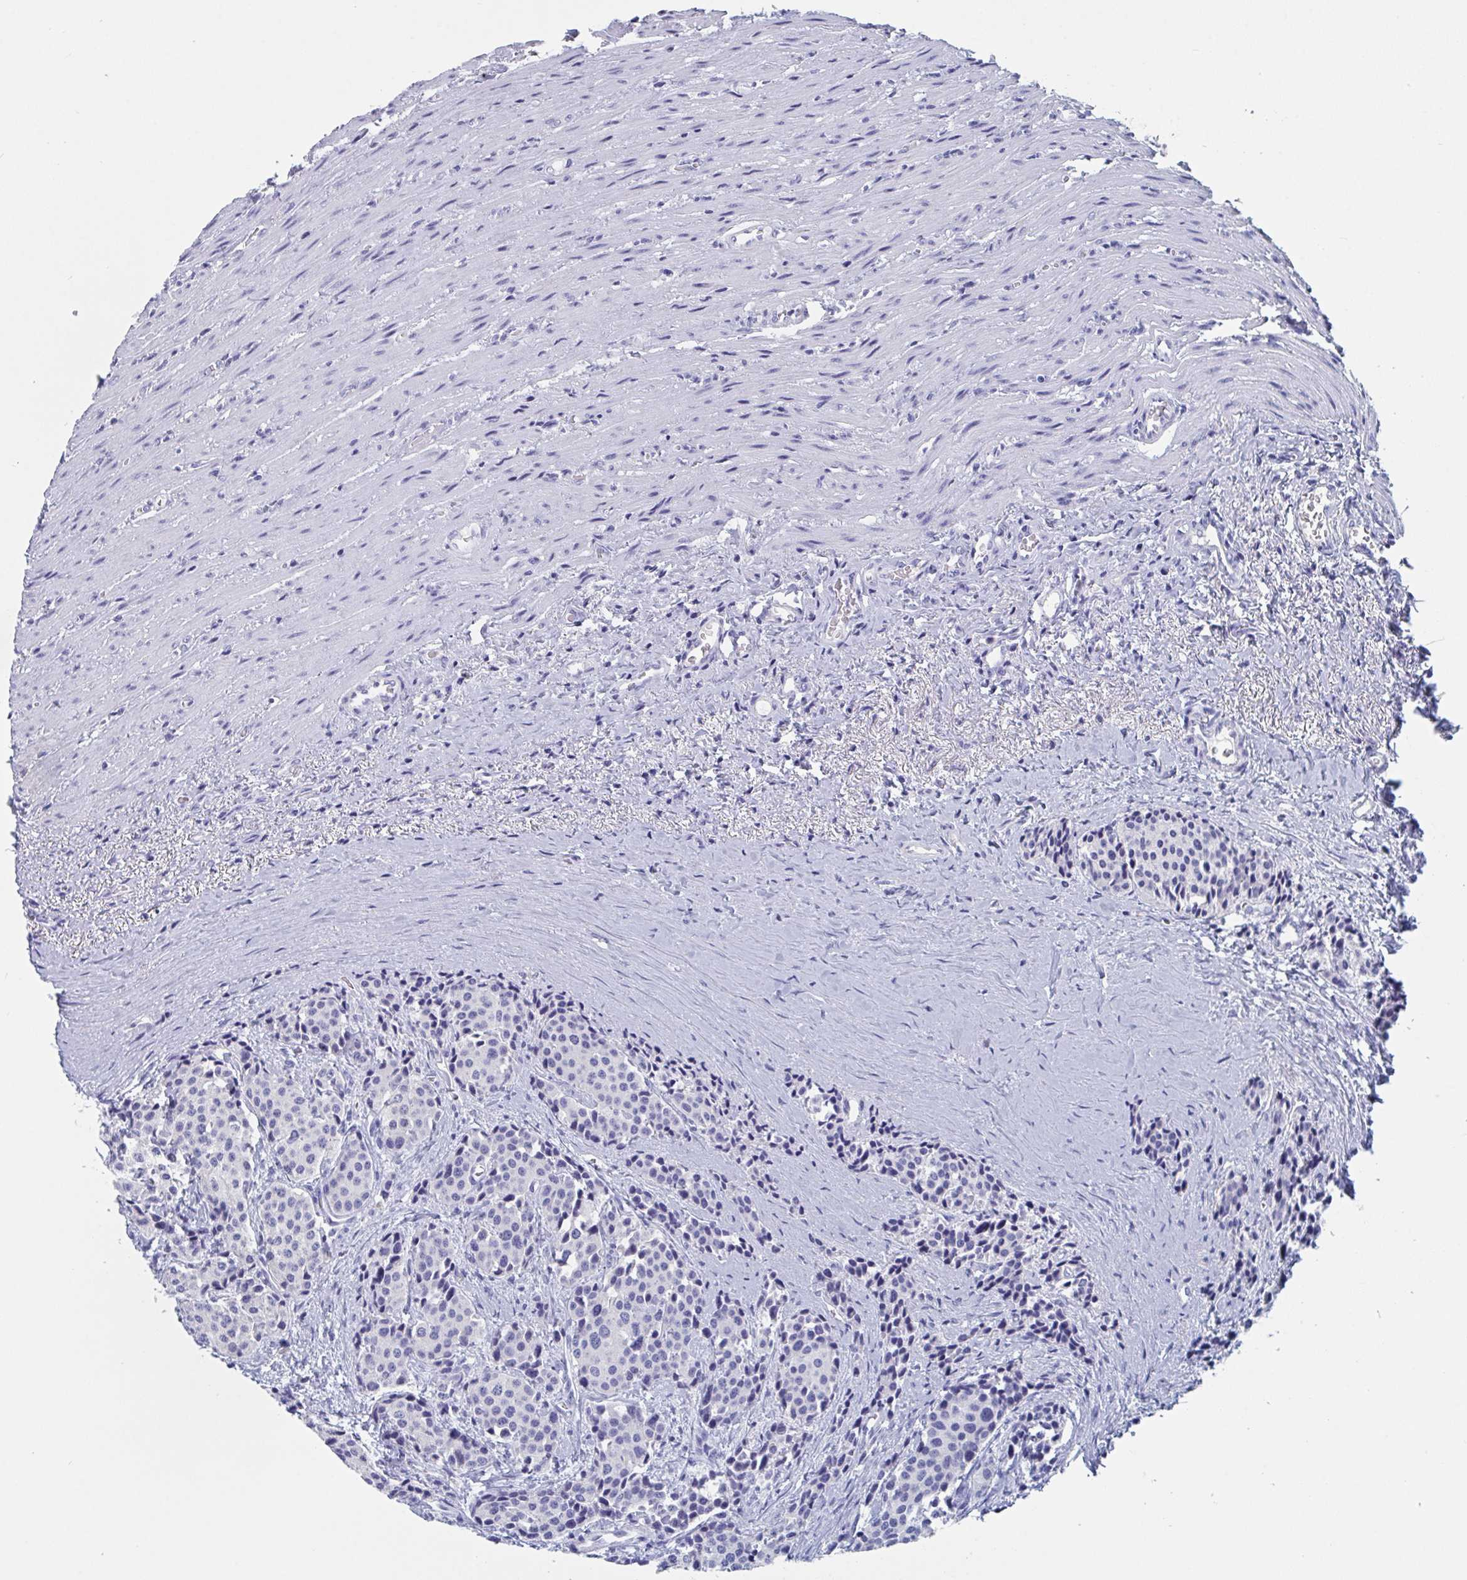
{"staining": {"intensity": "negative", "quantity": "none", "location": "none"}, "tissue": "carcinoid", "cell_type": "Tumor cells", "image_type": "cancer", "snomed": [{"axis": "morphology", "description": "Carcinoid, malignant, NOS"}, {"axis": "topography", "description": "Small intestine"}], "caption": "A high-resolution micrograph shows immunohistochemistry (IHC) staining of carcinoid, which displays no significant expression in tumor cells.", "gene": "DPEP3", "patient": {"sex": "male", "age": 73}}